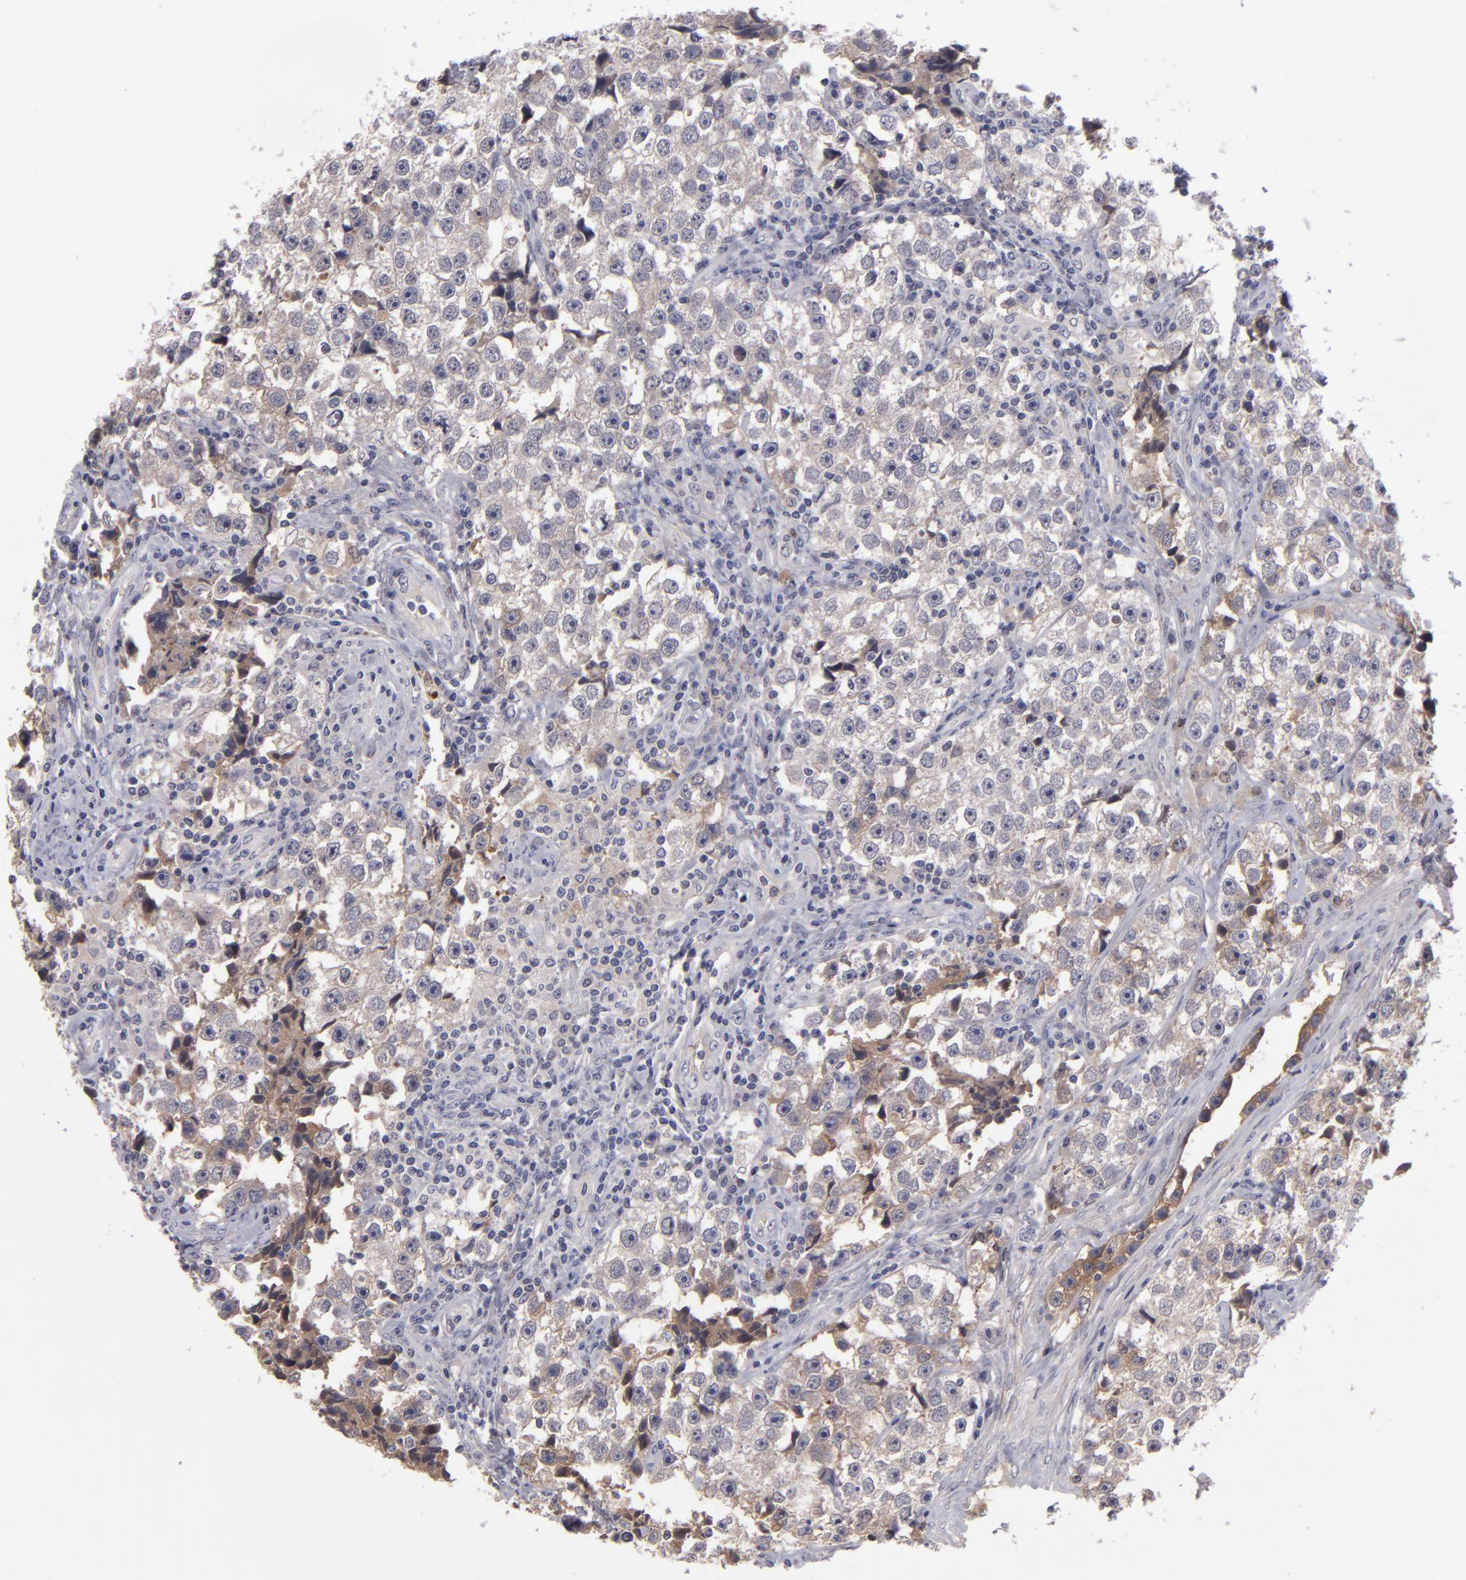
{"staining": {"intensity": "weak", "quantity": "25%-75%", "location": "cytoplasmic/membranous"}, "tissue": "testis cancer", "cell_type": "Tumor cells", "image_type": "cancer", "snomed": [{"axis": "morphology", "description": "Seminoma, NOS"}, {"axis": "topography", "description": "Testis"}], "caption": "A photomicrograph showing weak cytoplasmic/membranous expression in about 25%-75% of tumor cells in testis seminoma, as visualized by brown immunohistochemical staining.", "gene": "ITIH4", "patient": {"sex": "male", "age": 32}}